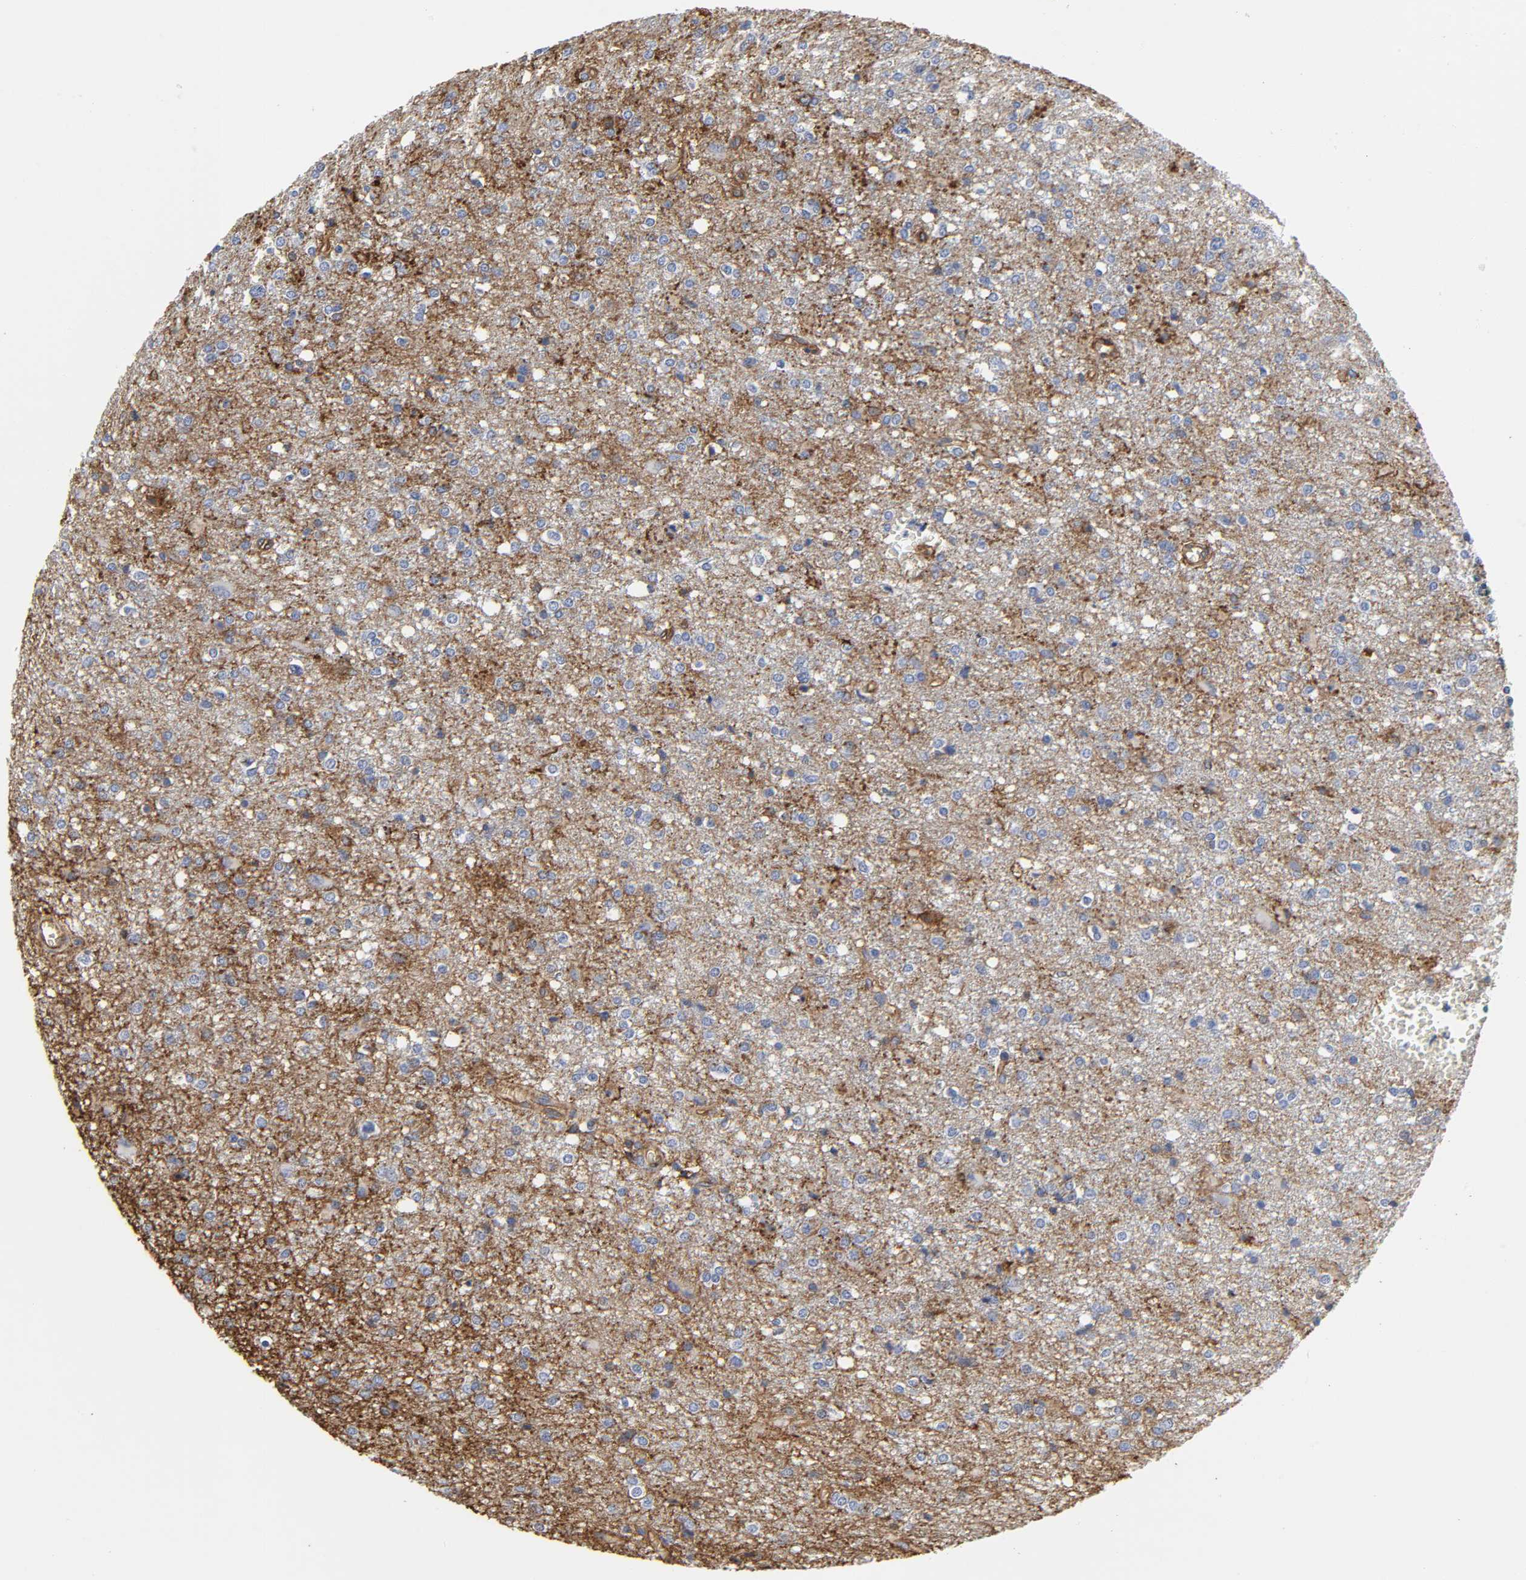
{"staining": {"intensity": "moderate", "quantity": "<25%", "location": "cytoplasmic/membranous"}, "tissue": "glioma", "cell_type": "Tumor cells", "image_type": "cancer", "snomed": [{"axis": "morphology", "description": "Glioma, malignant, High grade"}, {"axis": "topography", "description": "Cerebral cortex"}], "caption": "The immunohistochemical stain highlights moderate cytoplasmic/membranous staining in tumor cells of glioma tissue. The staining is performed using DAB brown chromogen to label protein expression. The nuclei are counter-stained blue using hematoxylin.", "gene": "ANXA2", "patient": {"sex": "male", "age": 76}}